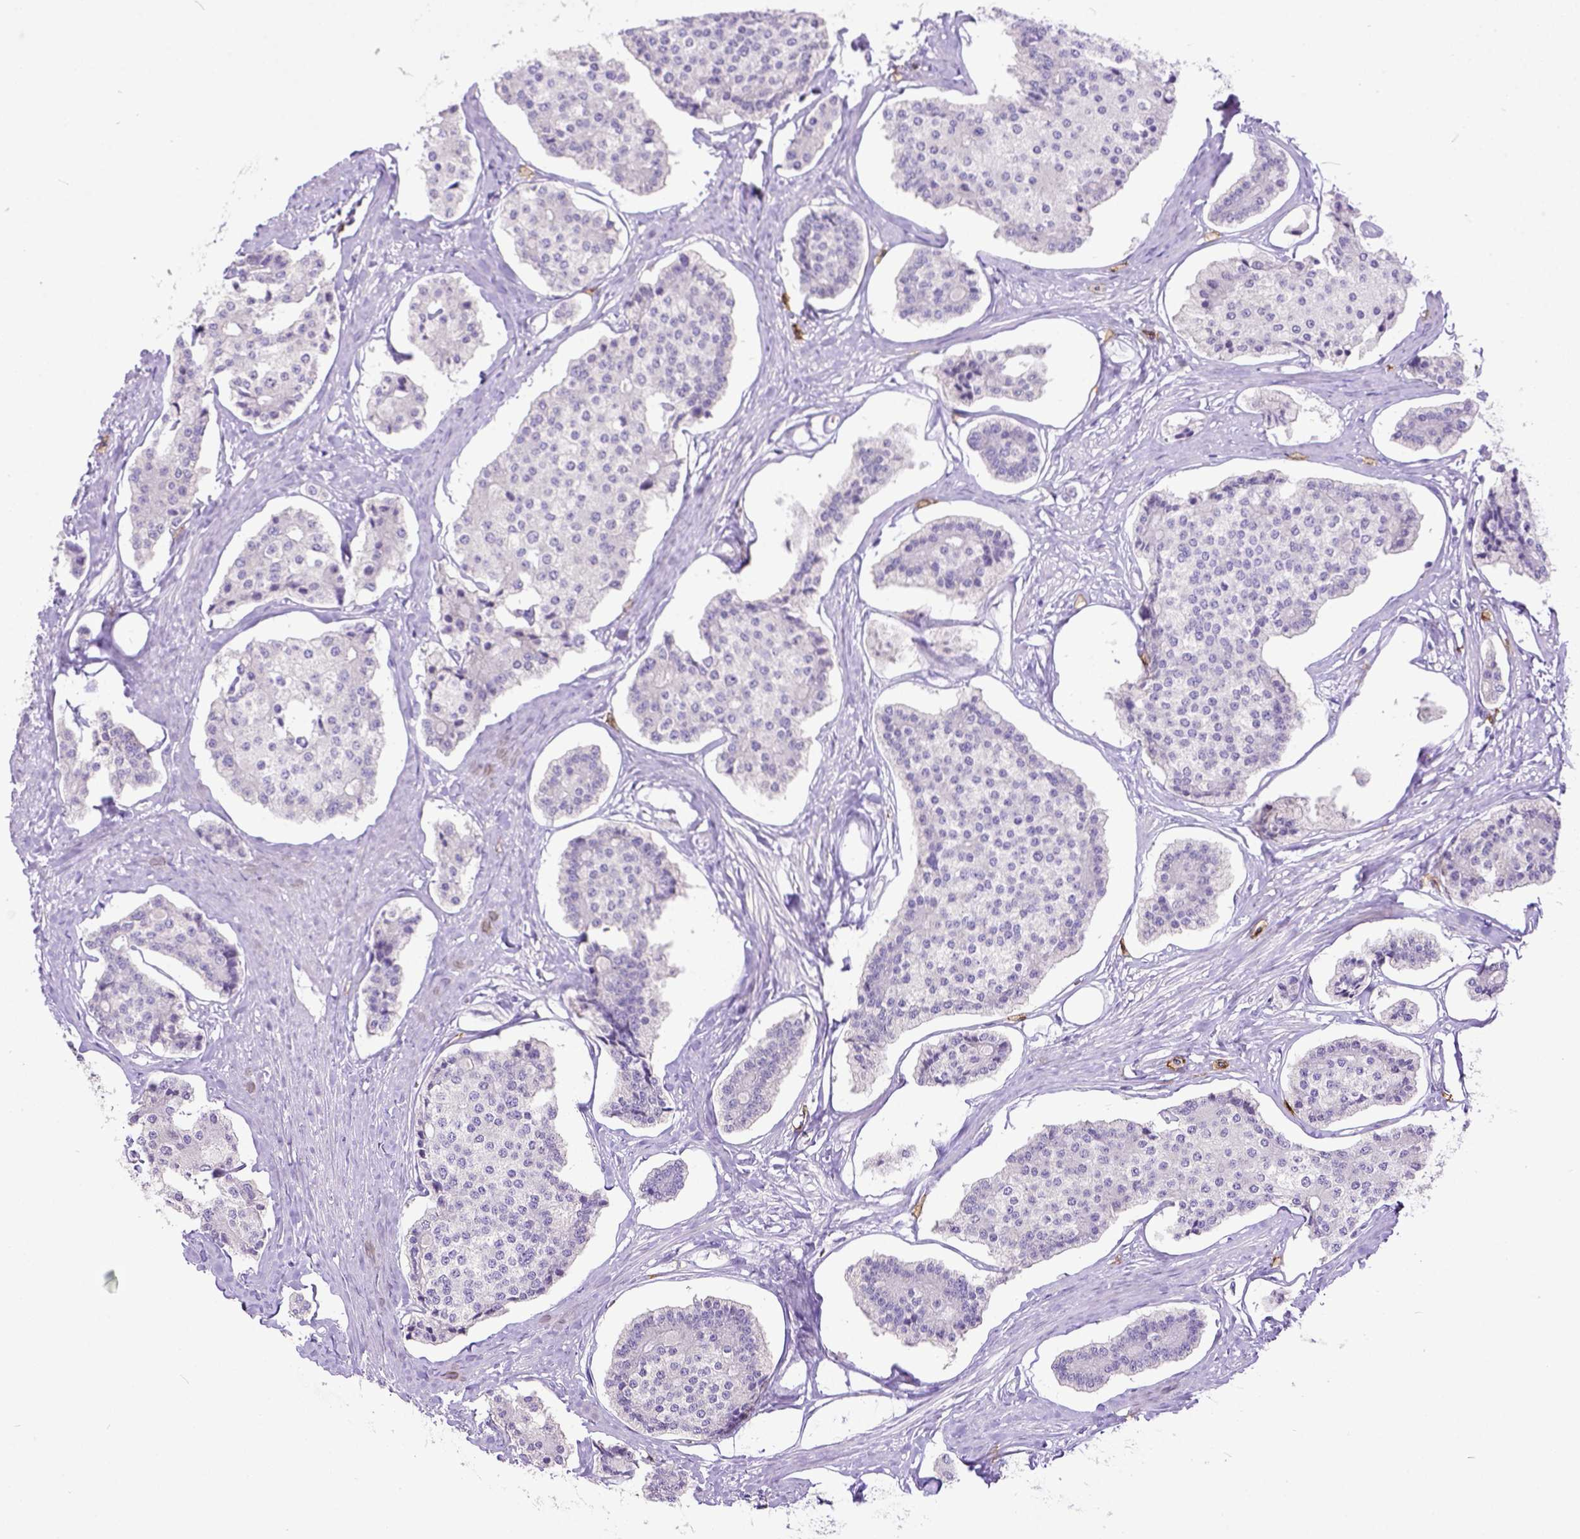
{"staining": {"intensity": "negative", "quantity": "none", "location": "none"}, "tissue": "carcinoid", "cell_type": "Tumor cells", "image_type": "cancer", "snomed": [{"axis": "morphology", "description": "Carcinoid, malignant, NOS"}, {"axis": "topography", "description": "Small intestine"}], "caption": "A photomicrograph of human carcinoid is negative for staining in tumor cells.", "gene": "KIT", "patient": {"sex": "female", "age": 65}}